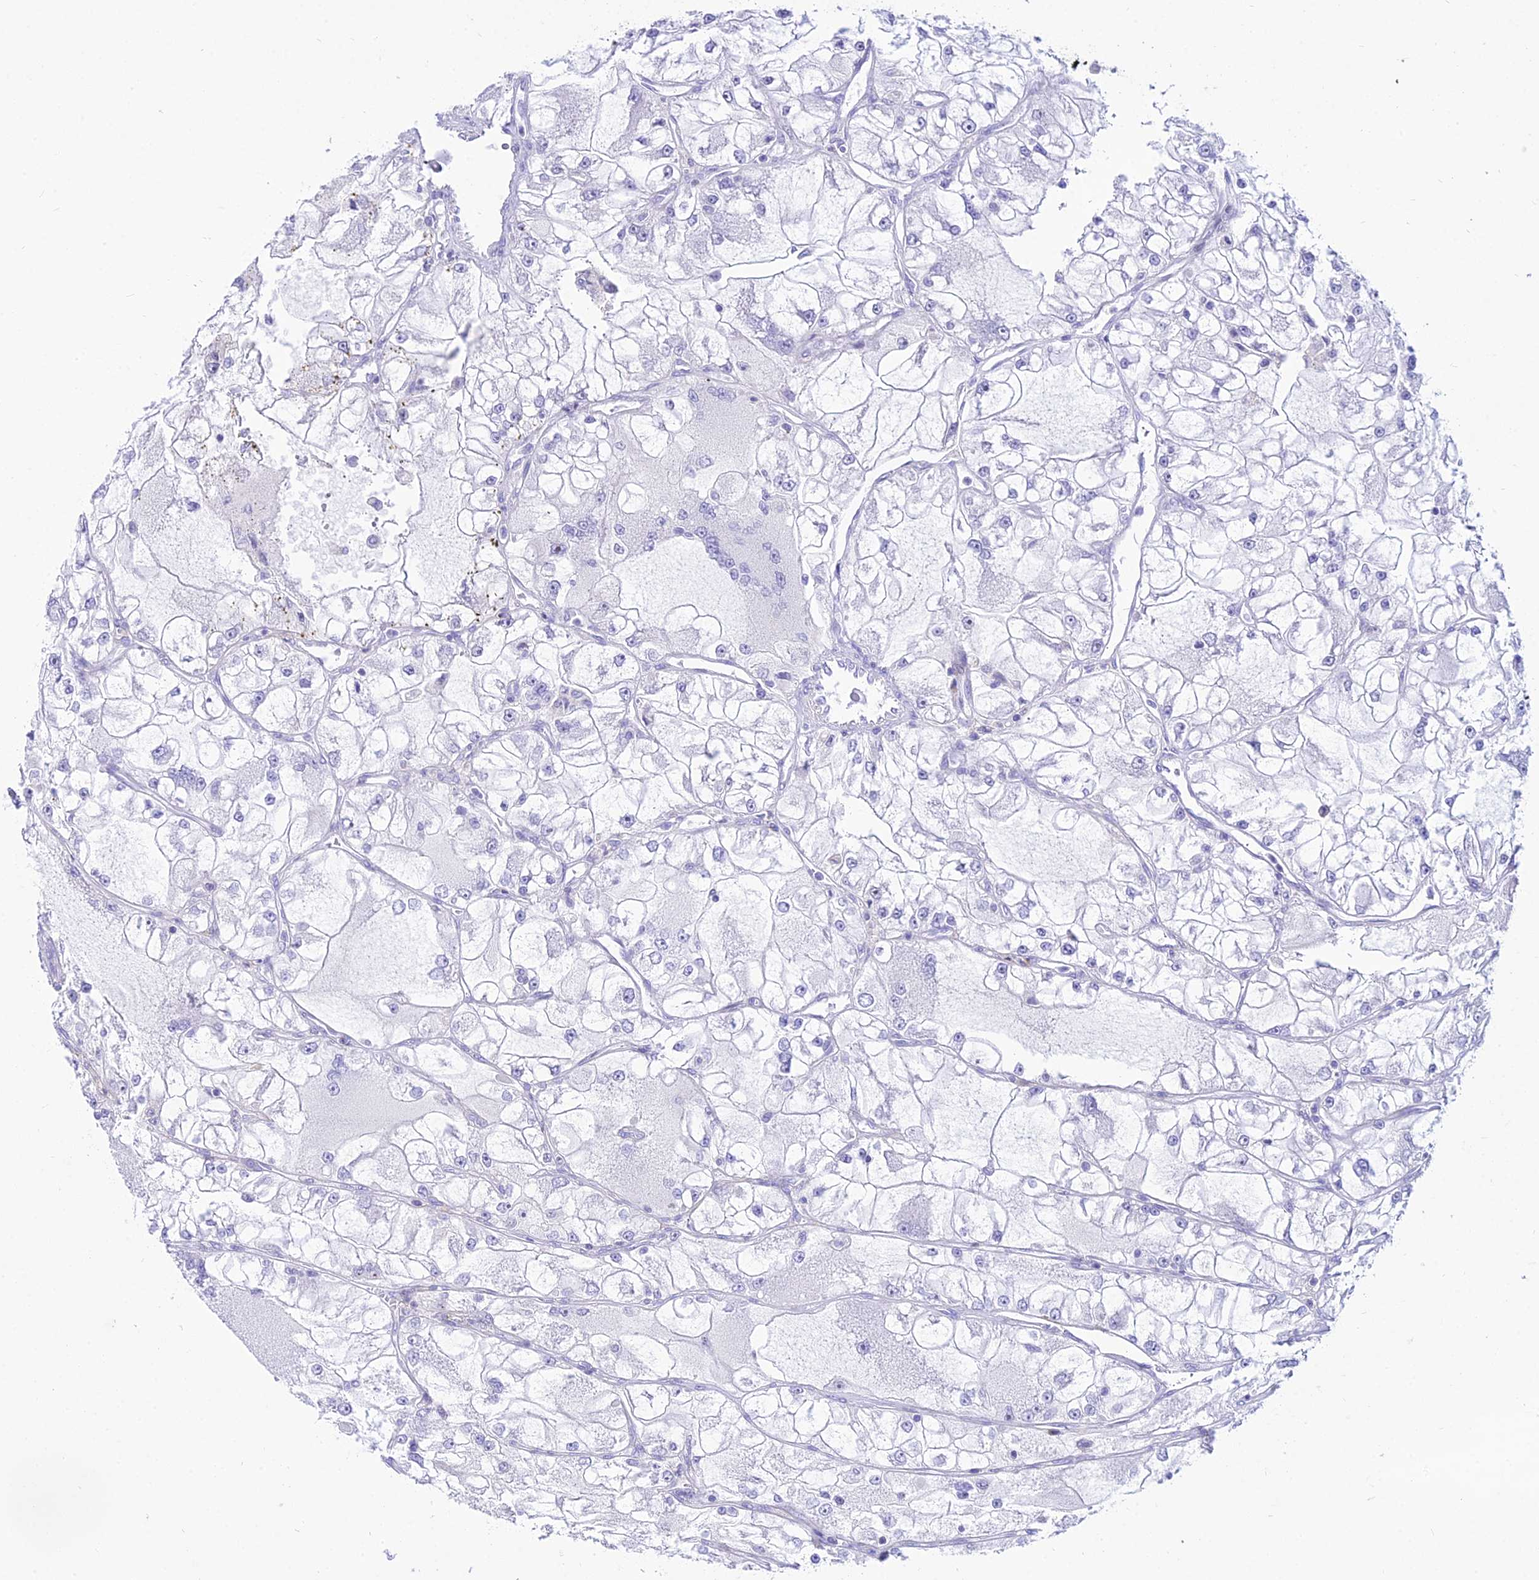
{"staining": {"intensity": "negative", "quantity": "none", "location": "none"}, "tissue": "renal cancer", "cell_type": "Tumor cells", "image_type": "cancer", "snomed": [{"axis": "morphology", "description": "Adenocarcinoma, NOS"}, {"axis": "topography", "description": "Kidney"}], "caption": "High power microscopy image of an immunohistochemistry histopathology image of adenocarcinoma (renal), revealing no significant positivity in tumor cells.", "gene": "DLX1", "patient": {"sex": "female", "age": 72}}